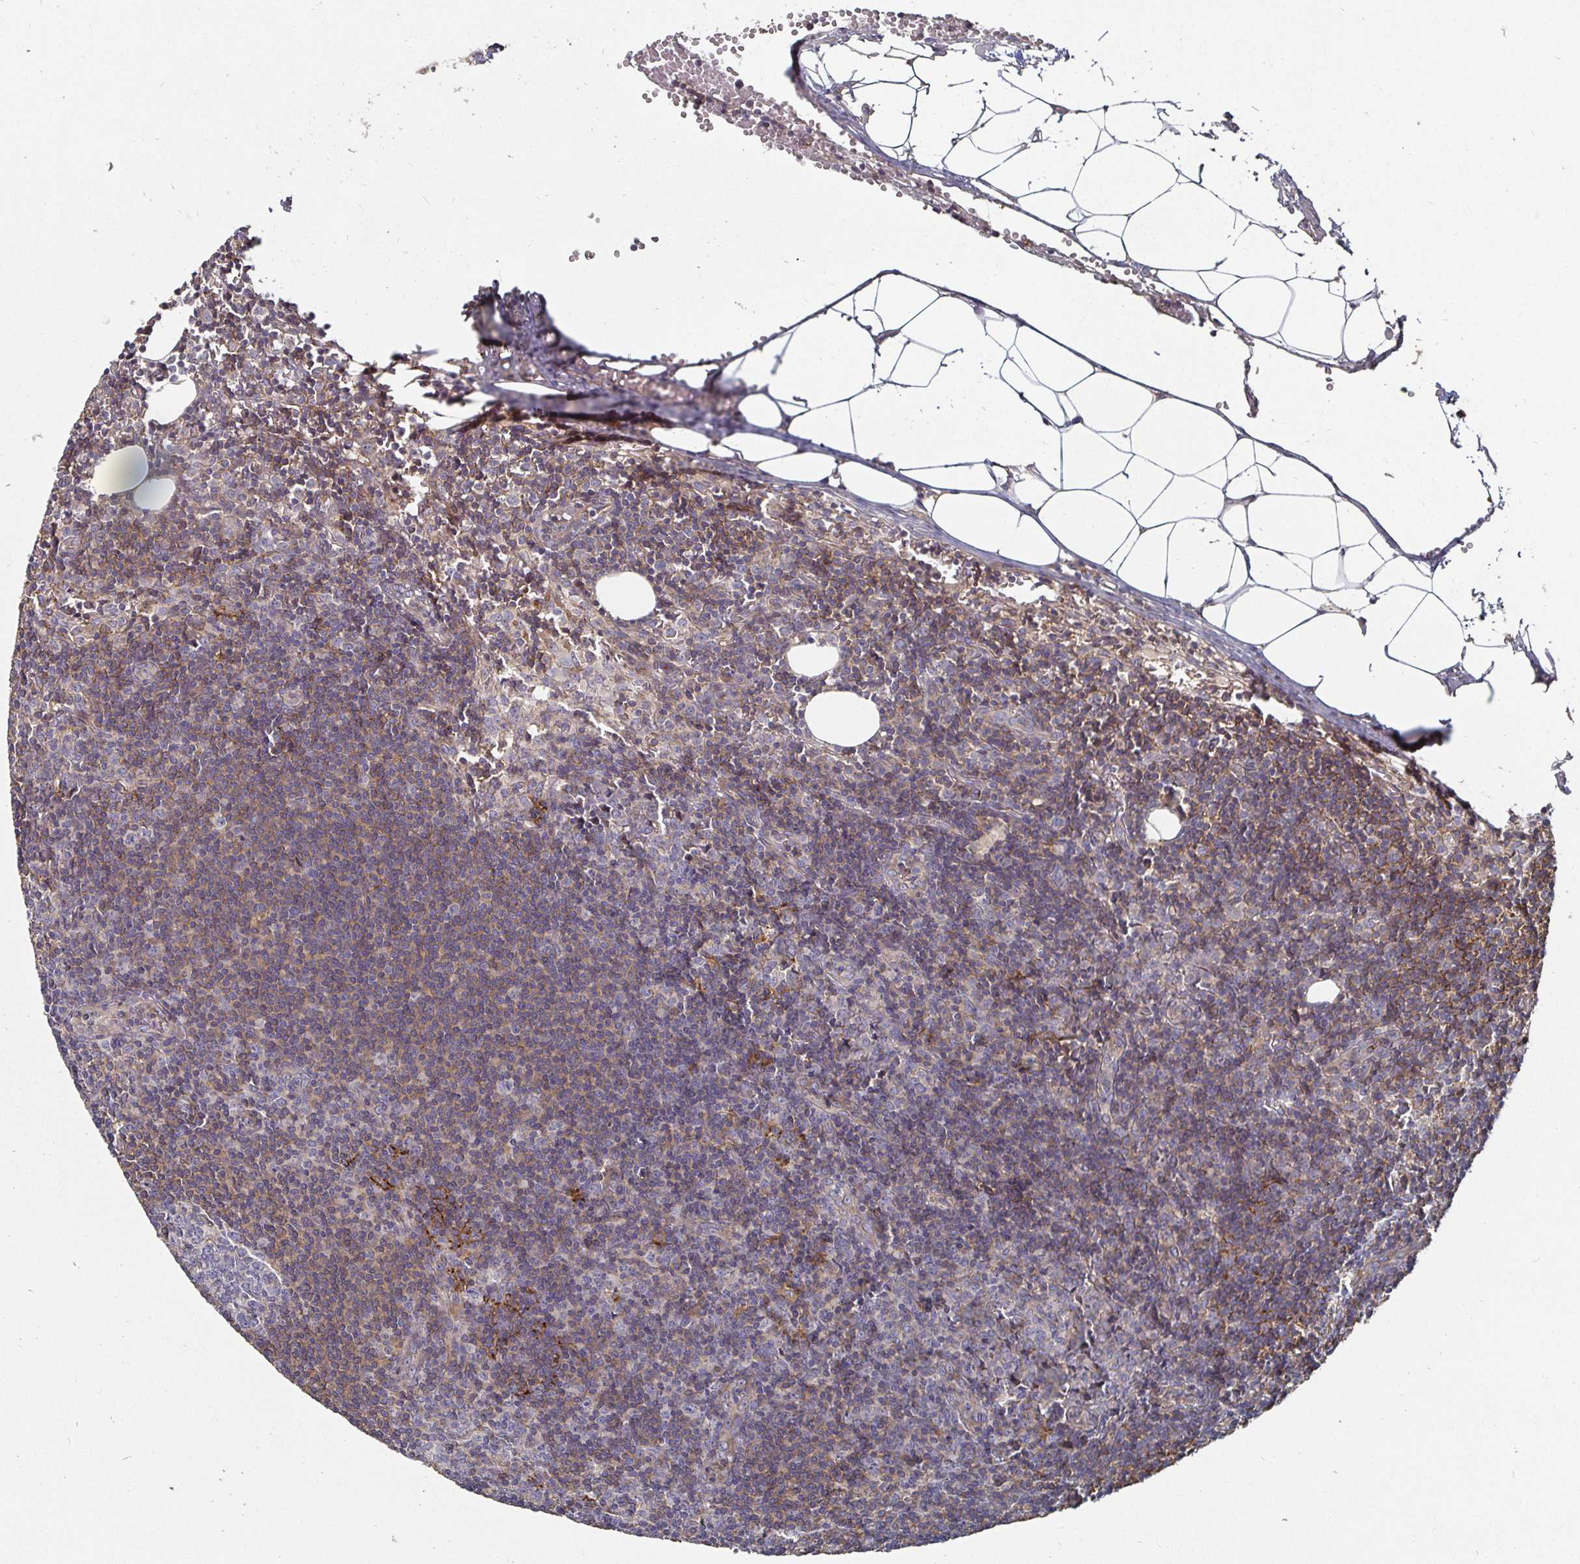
{"staining": {"intensity": "negative", "quantity": "none", "location": "none"}, "tissue": "lymph node", "cell_type": "Germinal center cells", "image_type": "normal", "snomed": [{"axis": "morphology", "description": "Normal tissue, NOS"}, {"axis": "topography", "description": "Lymph node"}], "caption": "DAB immunohistochemical staining of benign lymph node demonstrates no significant expression in germinal center cells.", "gene": "GJA4", "patient": {"sex": "female", "age": 41}}